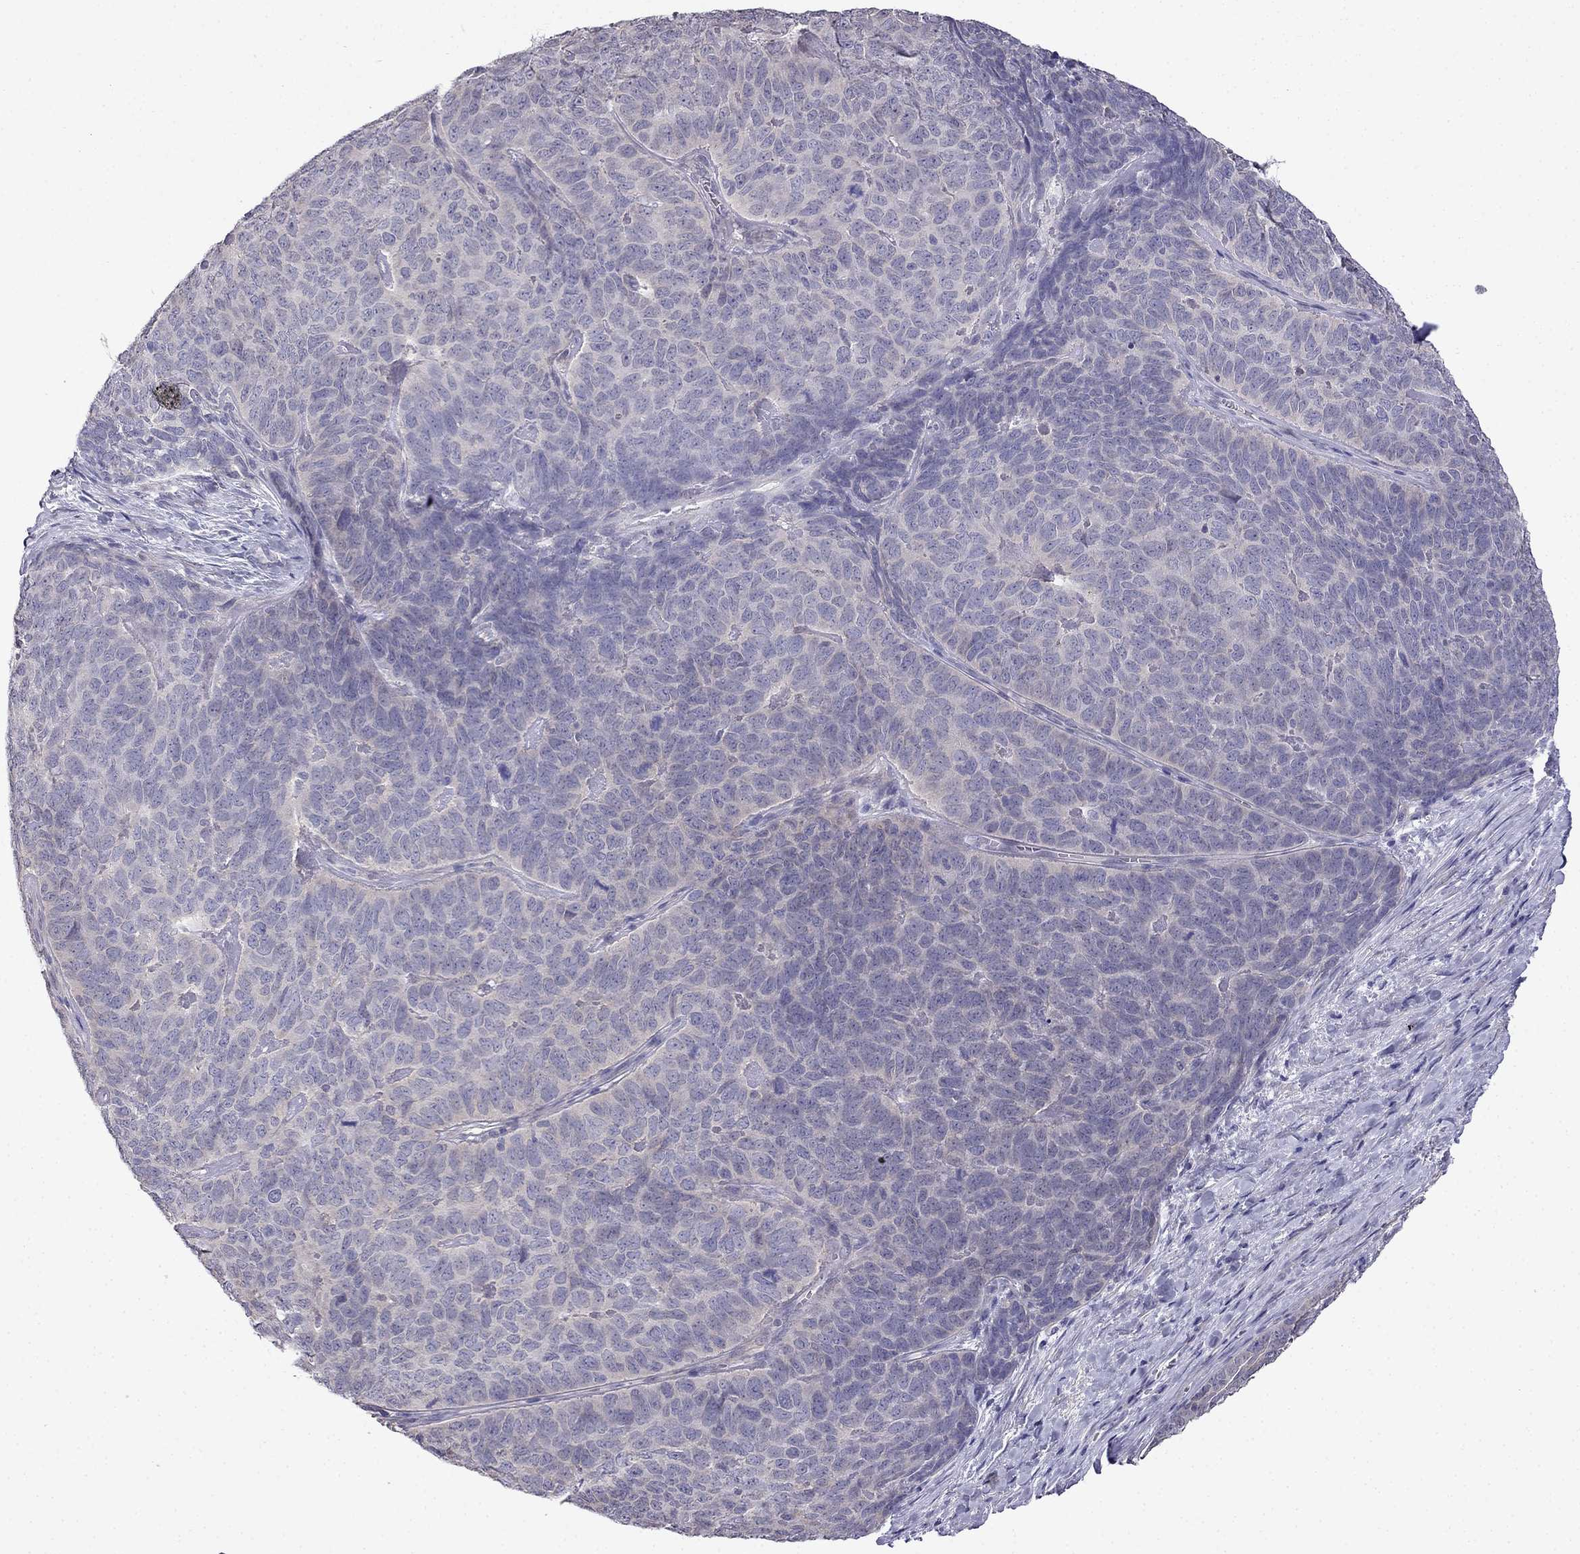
{"staining": {"intensity": "negative", "quantity": "none", "location": "none"}, "tissue": "skin cancer", "cell_type": "Tumor cells", "image_type": "cancer", "snomed": [{"axis": "morphology", "description": "Squamous cell carcinoma, NOS"}, {"axis": "topography", "description": "Skin"}, {"axis": "topography", "description": "Anal"}], "caption": "Histopathology image shows no protein staining in tumor cells of skin cancer (squamous cell carcinoma) tissue.", "gene": "SCNN1D", "patient": {"sex": "female", "age": 51}}